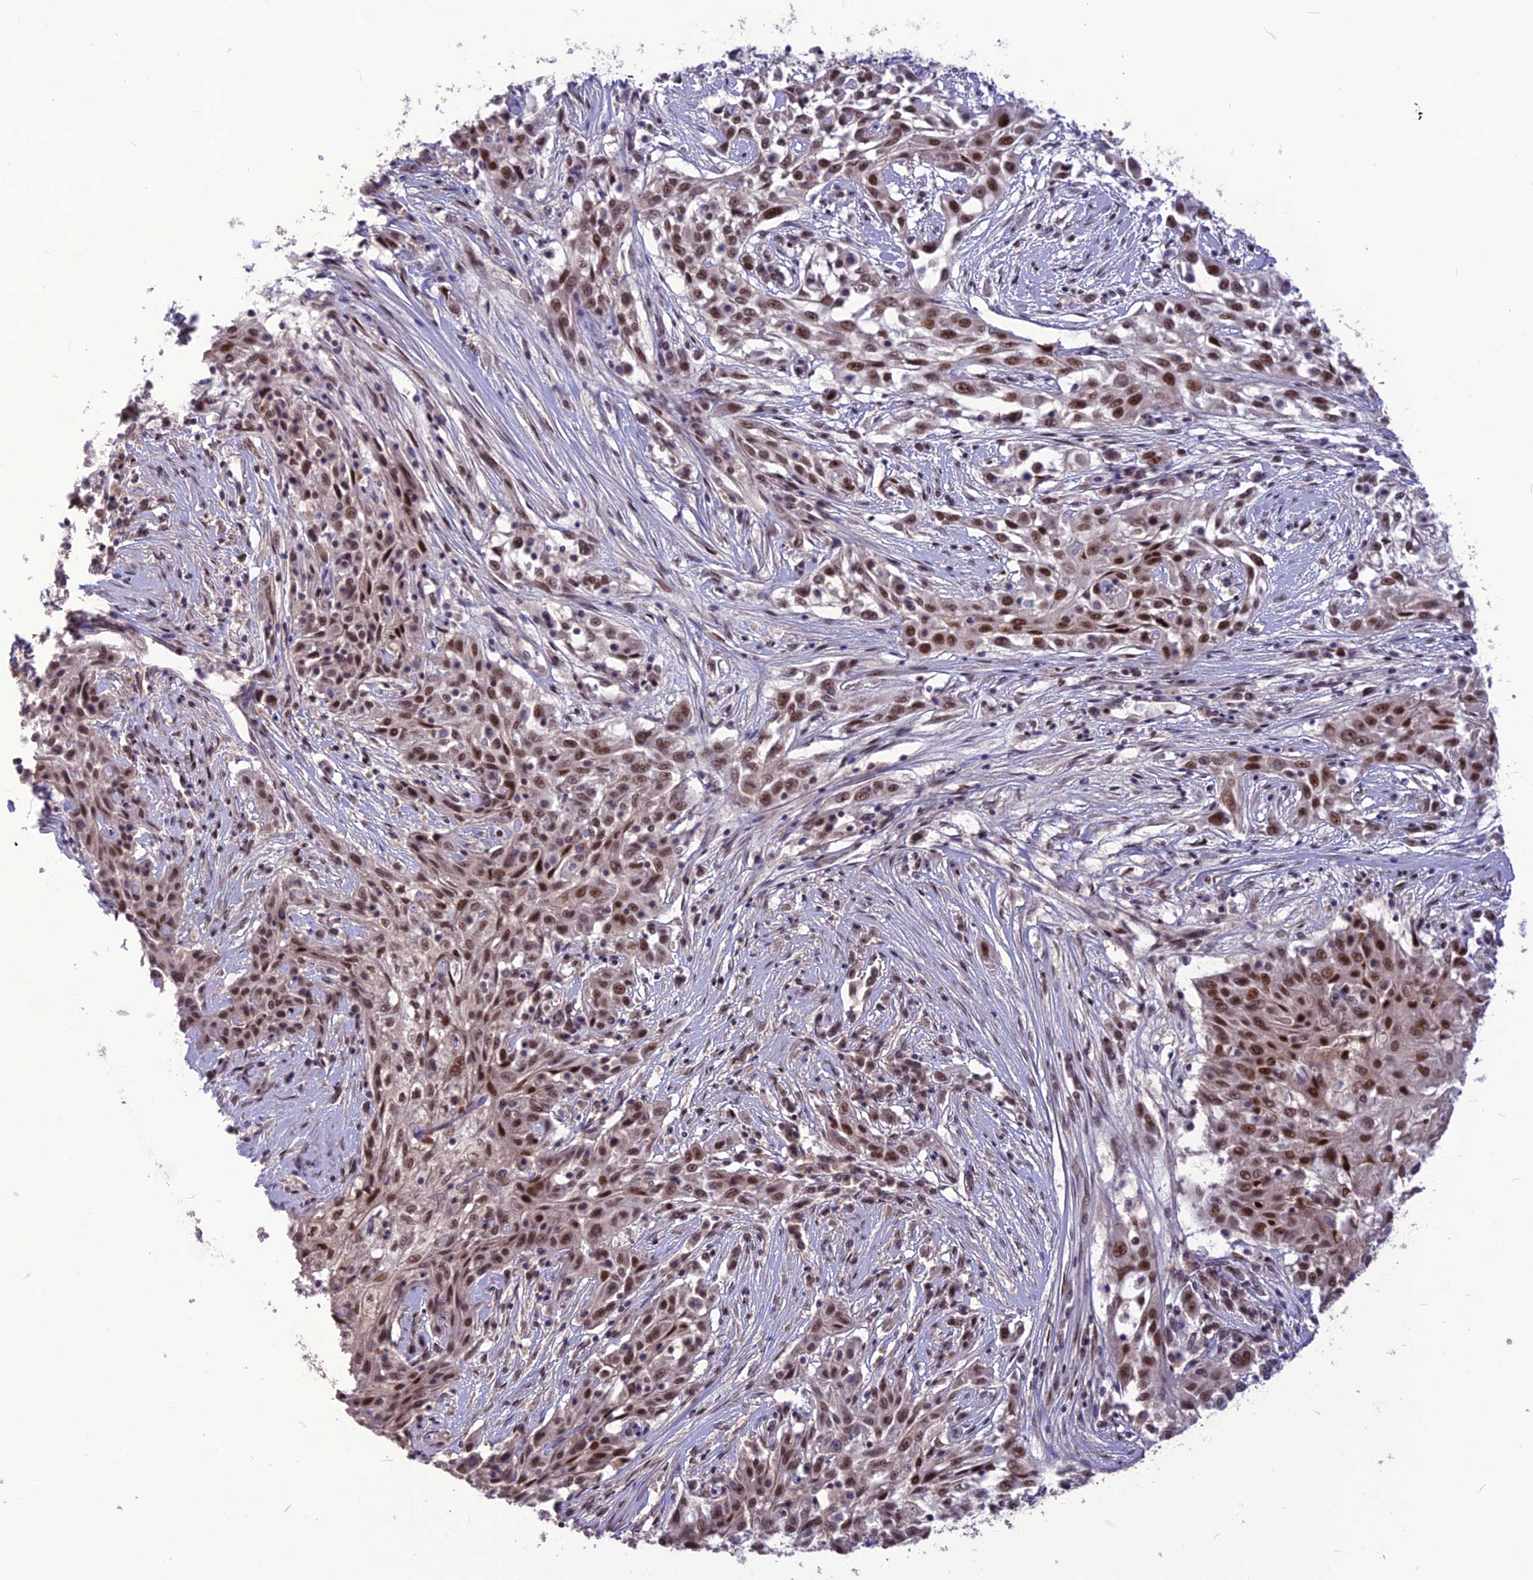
{"staining": {"intensity": "moderate", "quantity": ">75%", "location": "nuclear"}, "tissue": "skin cancer", "cell_type": "Tumor cells", "image_type": "cancer", "snomed": [{"axis": "morphology", "description": "Squamous cell carcinoma, NOS"}, {"axis": "morphology", "description": "Squamous cell carcinoma, metastatic, NOS"}, {"axis": "topography", "description": "Skin"}, {"axis": "topography", "description": "Lymph node"}], "caption": "Protein staining of metastatic squamous cell carcinoma (skin) tissue exhibits moderate nuclear expression in approximately >75% of tumor cells.", "gene": "DIS3", "patient": {"sex": "male", "age": 75}}